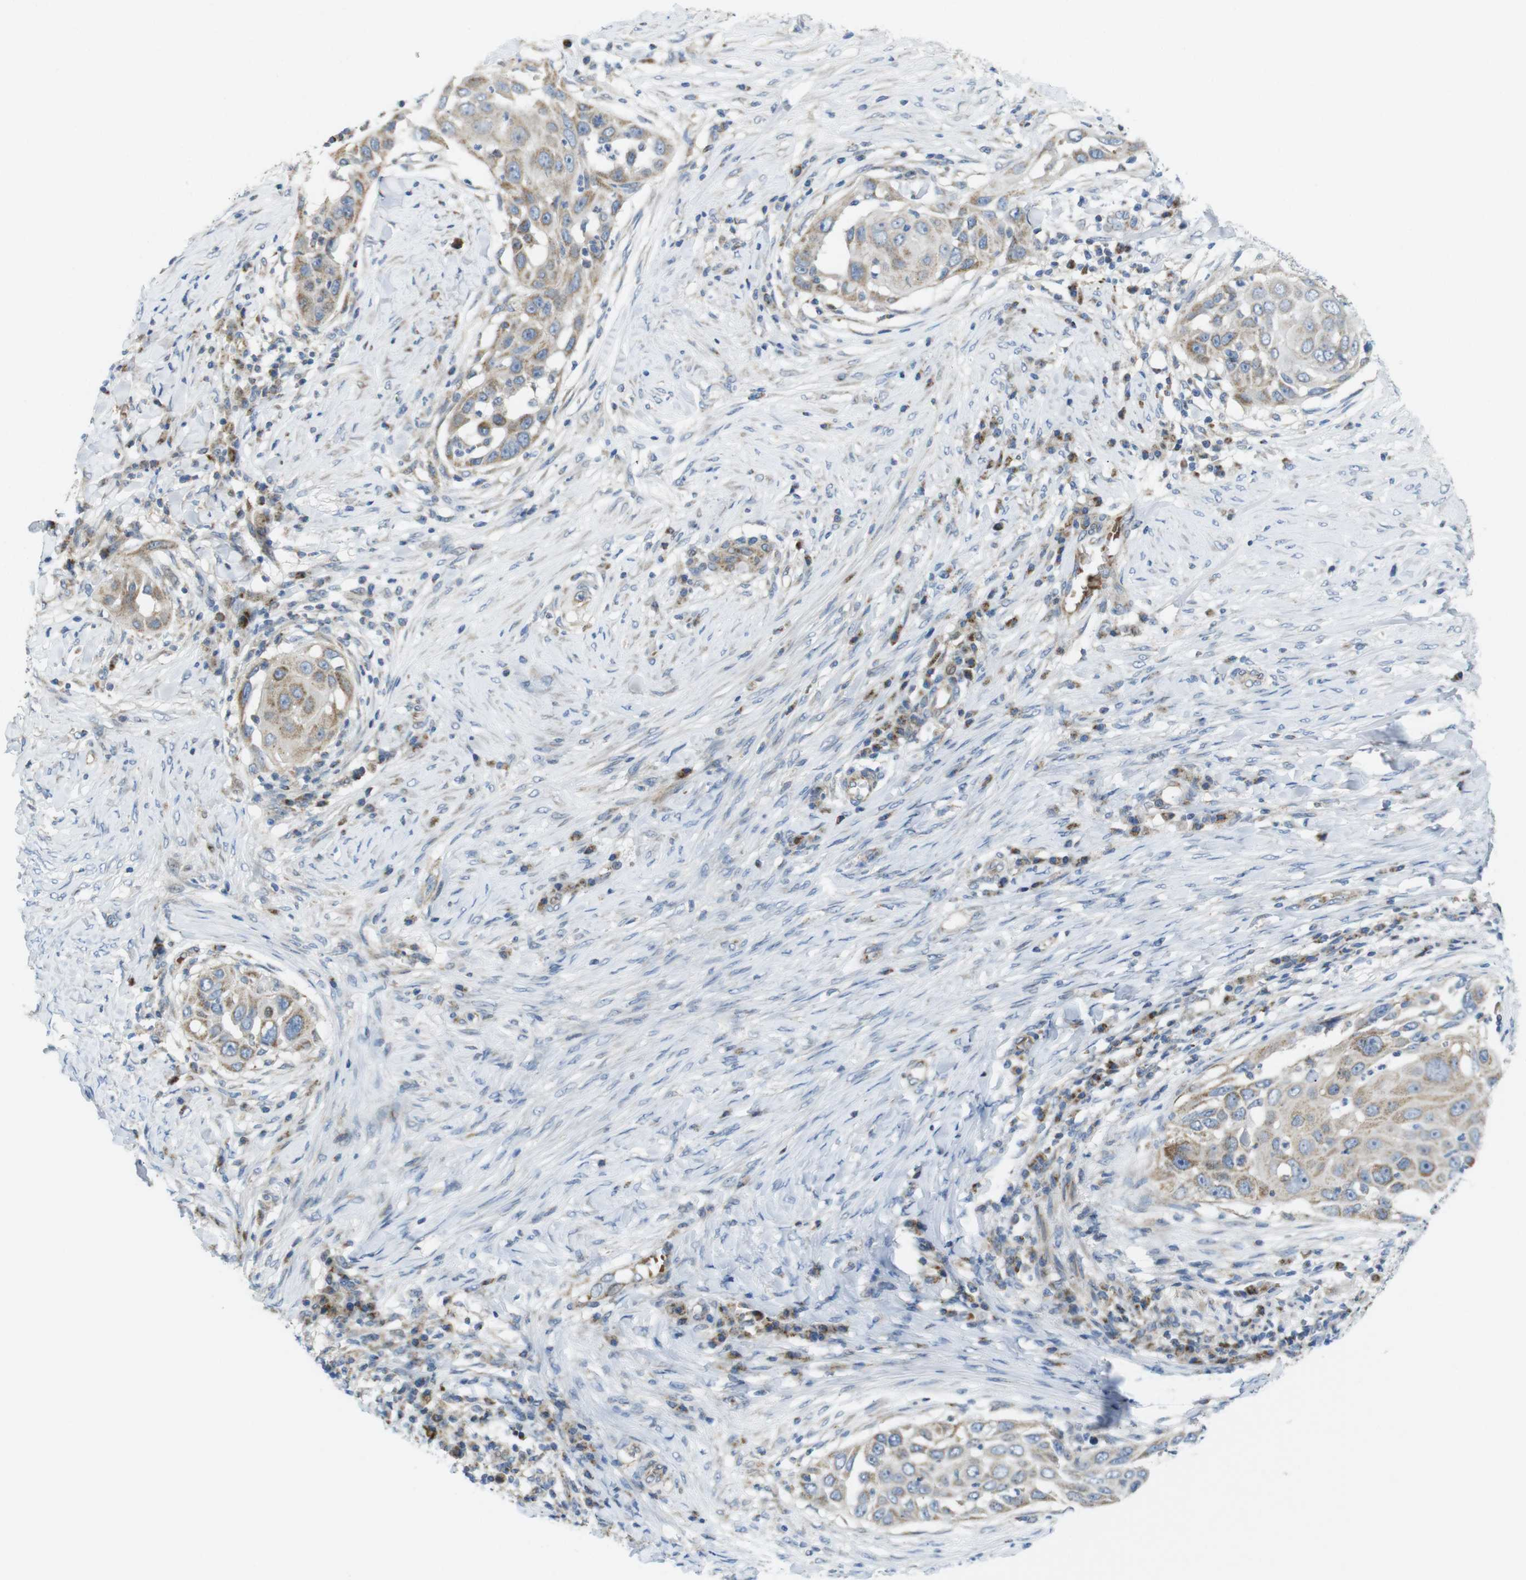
{"staining": {"intensity": "moderate", "quantity": ">75%", "location": "cytoplasmic/membranous"}, "tissue": "skin cancer", "cell_type": "Tumor cells", "image_type": "cancer", "snomed": [{"axis": "morphology", "description": "Squamous cell carcinoma, NOS"}, {"axis": "topography", "description": "Skin"}], "caption": "Brown immunohistochemical staining in squamous cell carcinoma (skin) displays moderate cytoplasmic/membranous staining in approximately >75% of tumor cells.", "gene": "MARCHF1", "patient": {"sex": "female", "age": 44}}